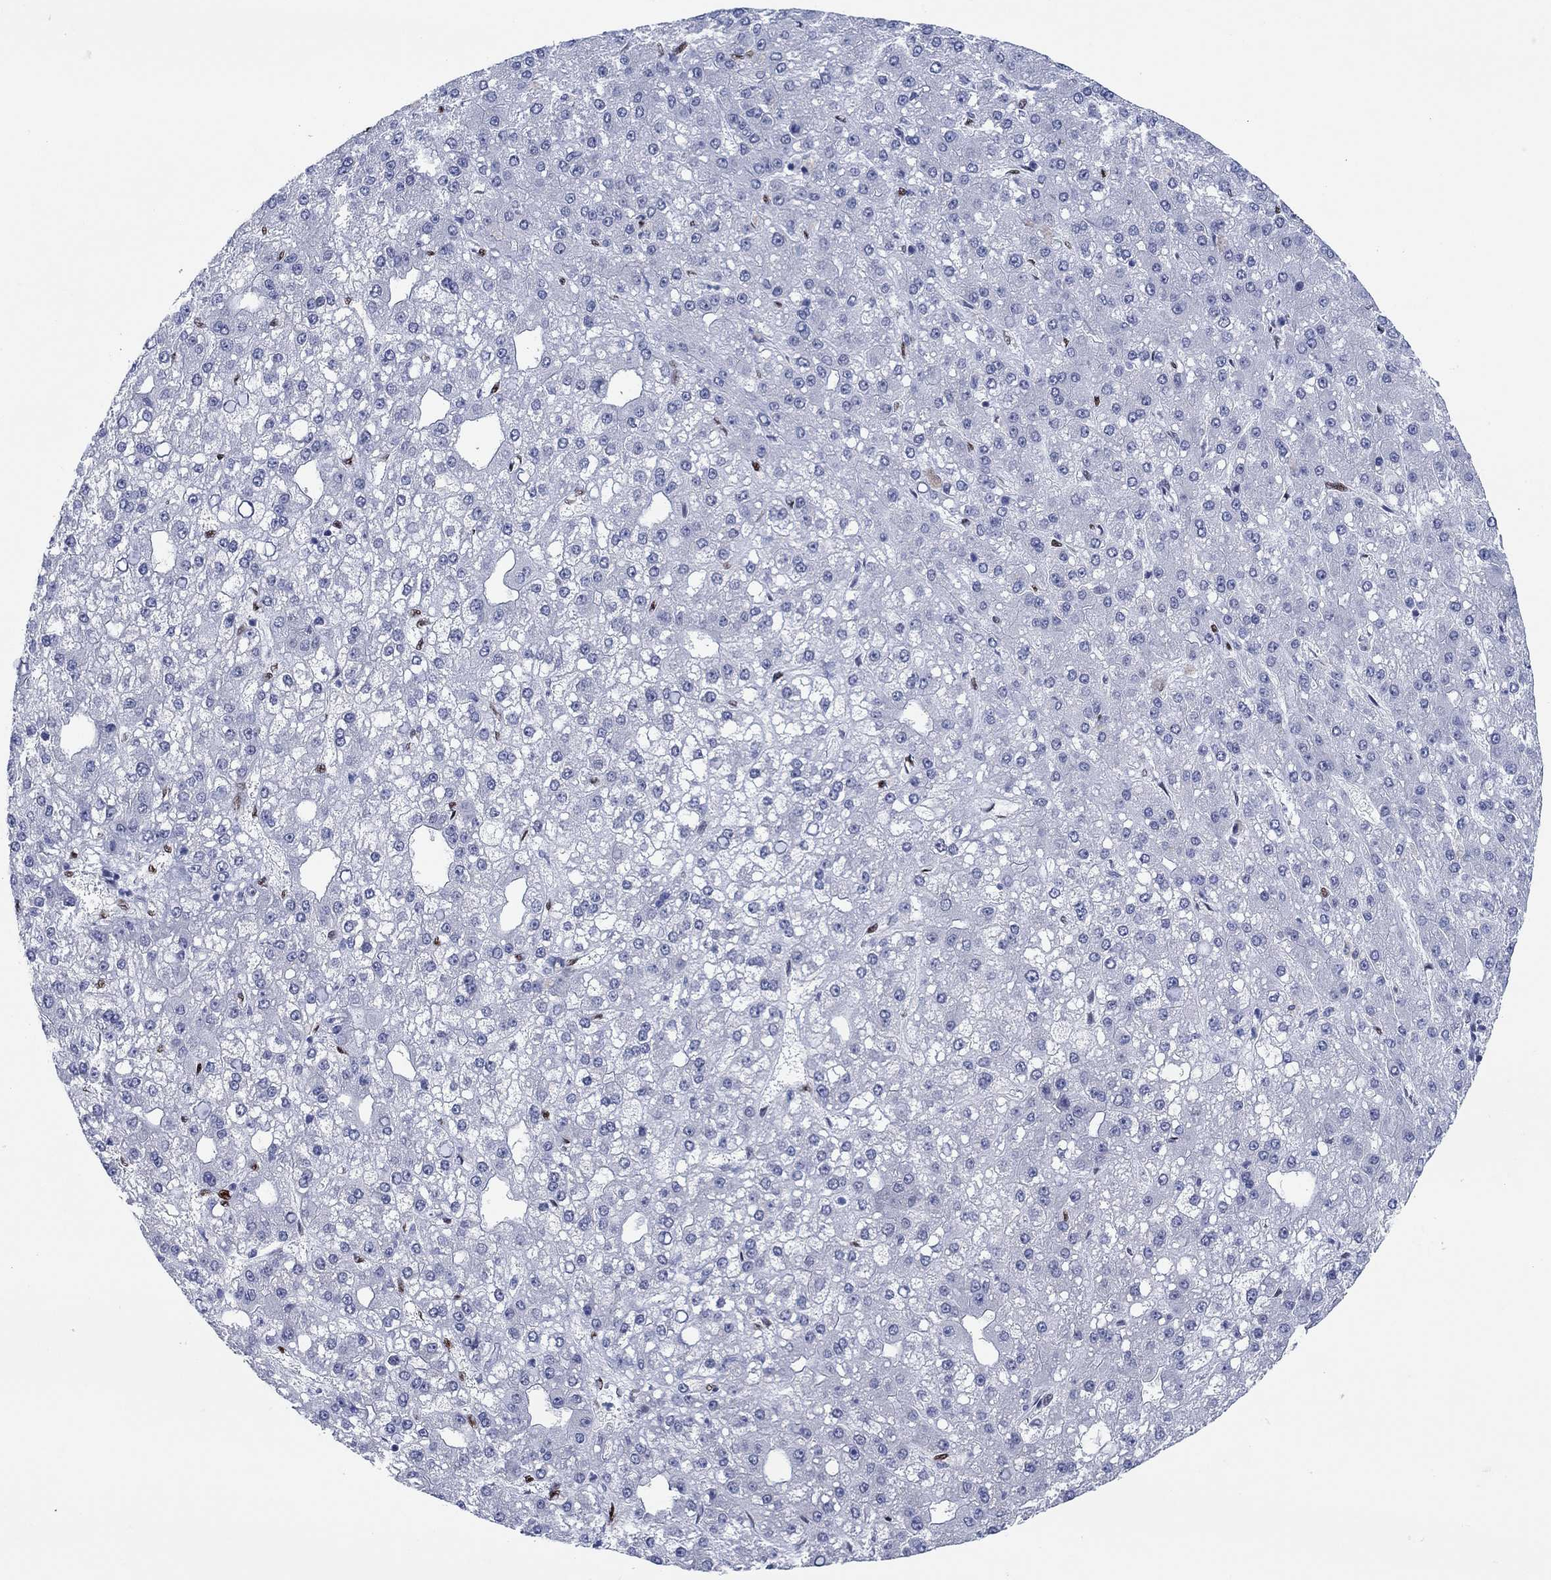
{"staining": {"intensity": "negative", "quantity": "none", "location": "none"}, "tissue": "liver cancer", "cell_type": "Tumor cells", "image_type": "cancer", "snomed": [{"axis": "morphology", "description": "Carcinoma, Hepatocellular, NOS"}, {"axis": "topography", "description": "Liver"}], "caption": "Liver cancer (hepatocellular carcinoma) was stained to show a protein in brown. There is no significant staining in tumor cells. The staining was performed using DAB (3,3'-diaminobenzidine) to visualize the protein expression in brown, while the nuclei were stained in blue with hematoxylin (Magnification: 20x).", "gene": "ZEB1", "patient": {"sex": "male", "age": 67}}